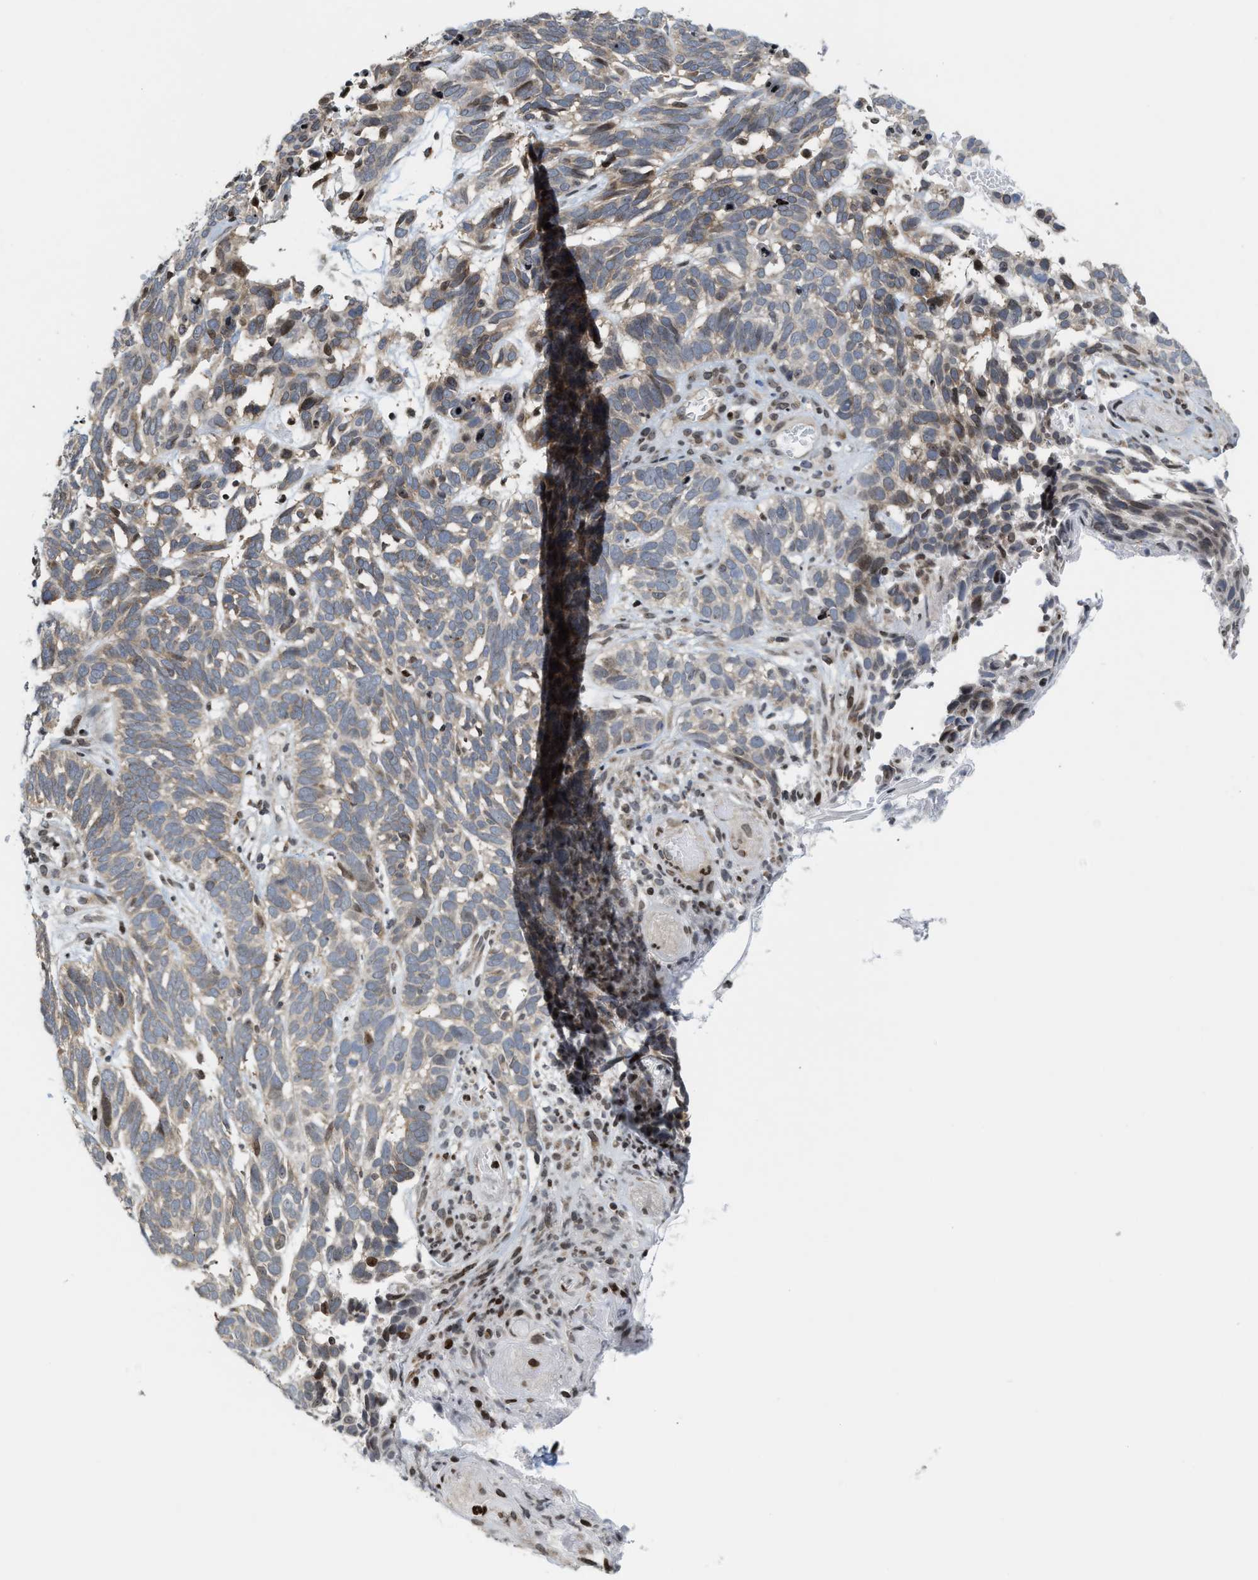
{"staining": {"intensity": "weak", "quantity": ">75%", "location": "cytoplasmic/membranous"}, "tissue": "skin cancer", "cell_type": "Tumor cells", "image_type": "cancer", "snomed": [{"axis": "morphology", "description": "Basal cell carcinoma"}, {"axis": "topography", "description": "Skin"}], "caption": "Brown immunohistochemical staining in skin cancer displays weak cytoplasmic/membranous staining in about >75% of tumor cells. The staining was performed using DAB to visualize the protein expression in brown, while the nuclei were stained in blue with hematoxylin (Magnification: 20x).", "gene": "PDZD2", "patient": {"sex": "male", "age": 87}}